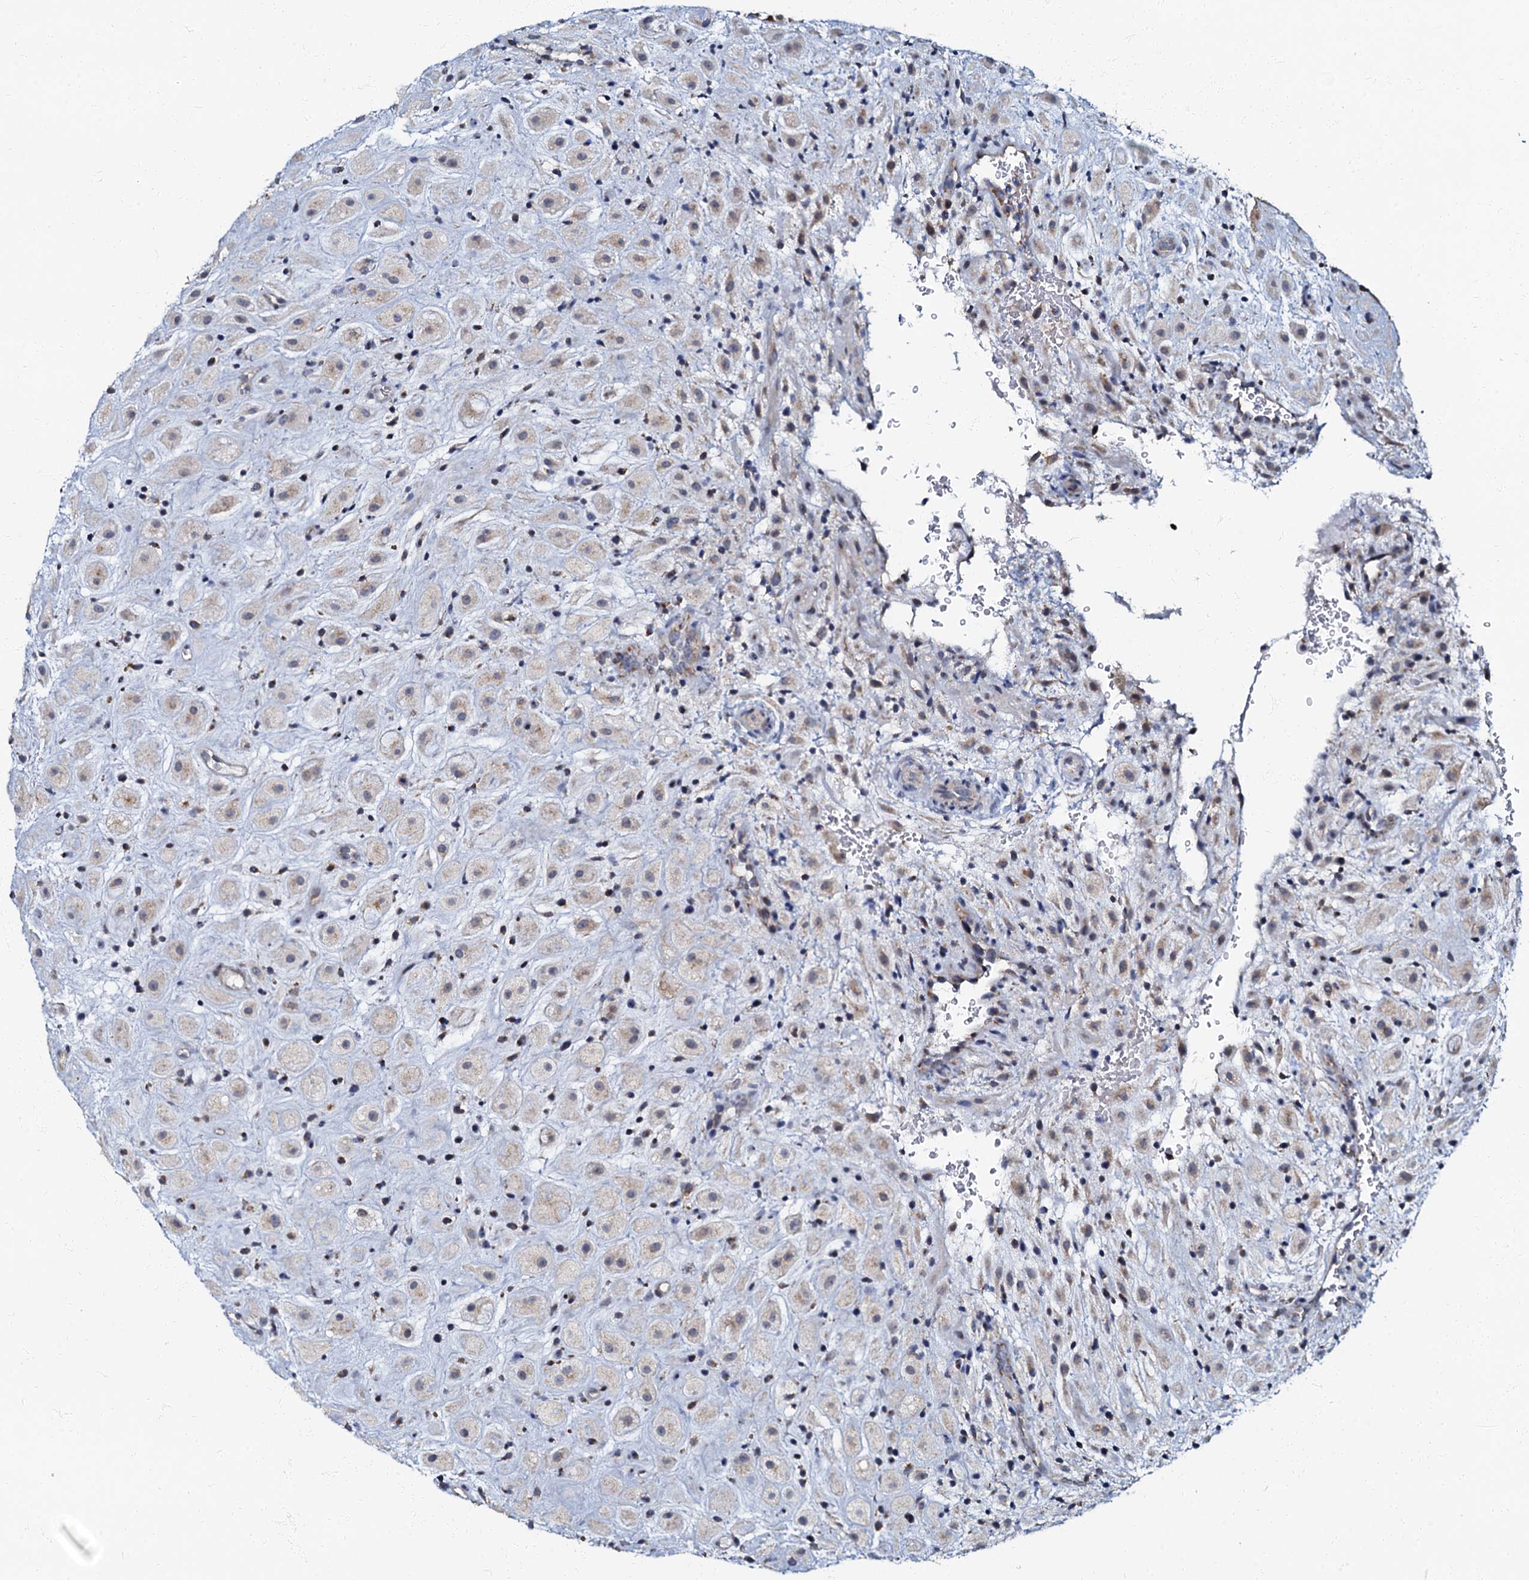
{"staining": {"intensity": "weak", "quantity": "<25%", "location": "cytoplasmic/membranous"}, "tissue": "placenta", "cell_type": "Decidual cells", "image_type": "normal", "snomed": [{"axis": "morphology", "description": "Normal tissue, NOS"}, {"axis": "topography", "description": "Placenta"}], "caption": "Immunohistochemistry photomicrograph of normal placenta: human placenta stained with DAB exhibits no significant protein positivity in decidual cells. (Stains: DAB (3,3'-diaminobenzidine) immunohistochemistry (IHC) with hematoxylin counter stain, Microscopy: brightfield microscopy at high magnification).", "gene": "MRPL51", "patient": {"sex": "female", "age": 35}}